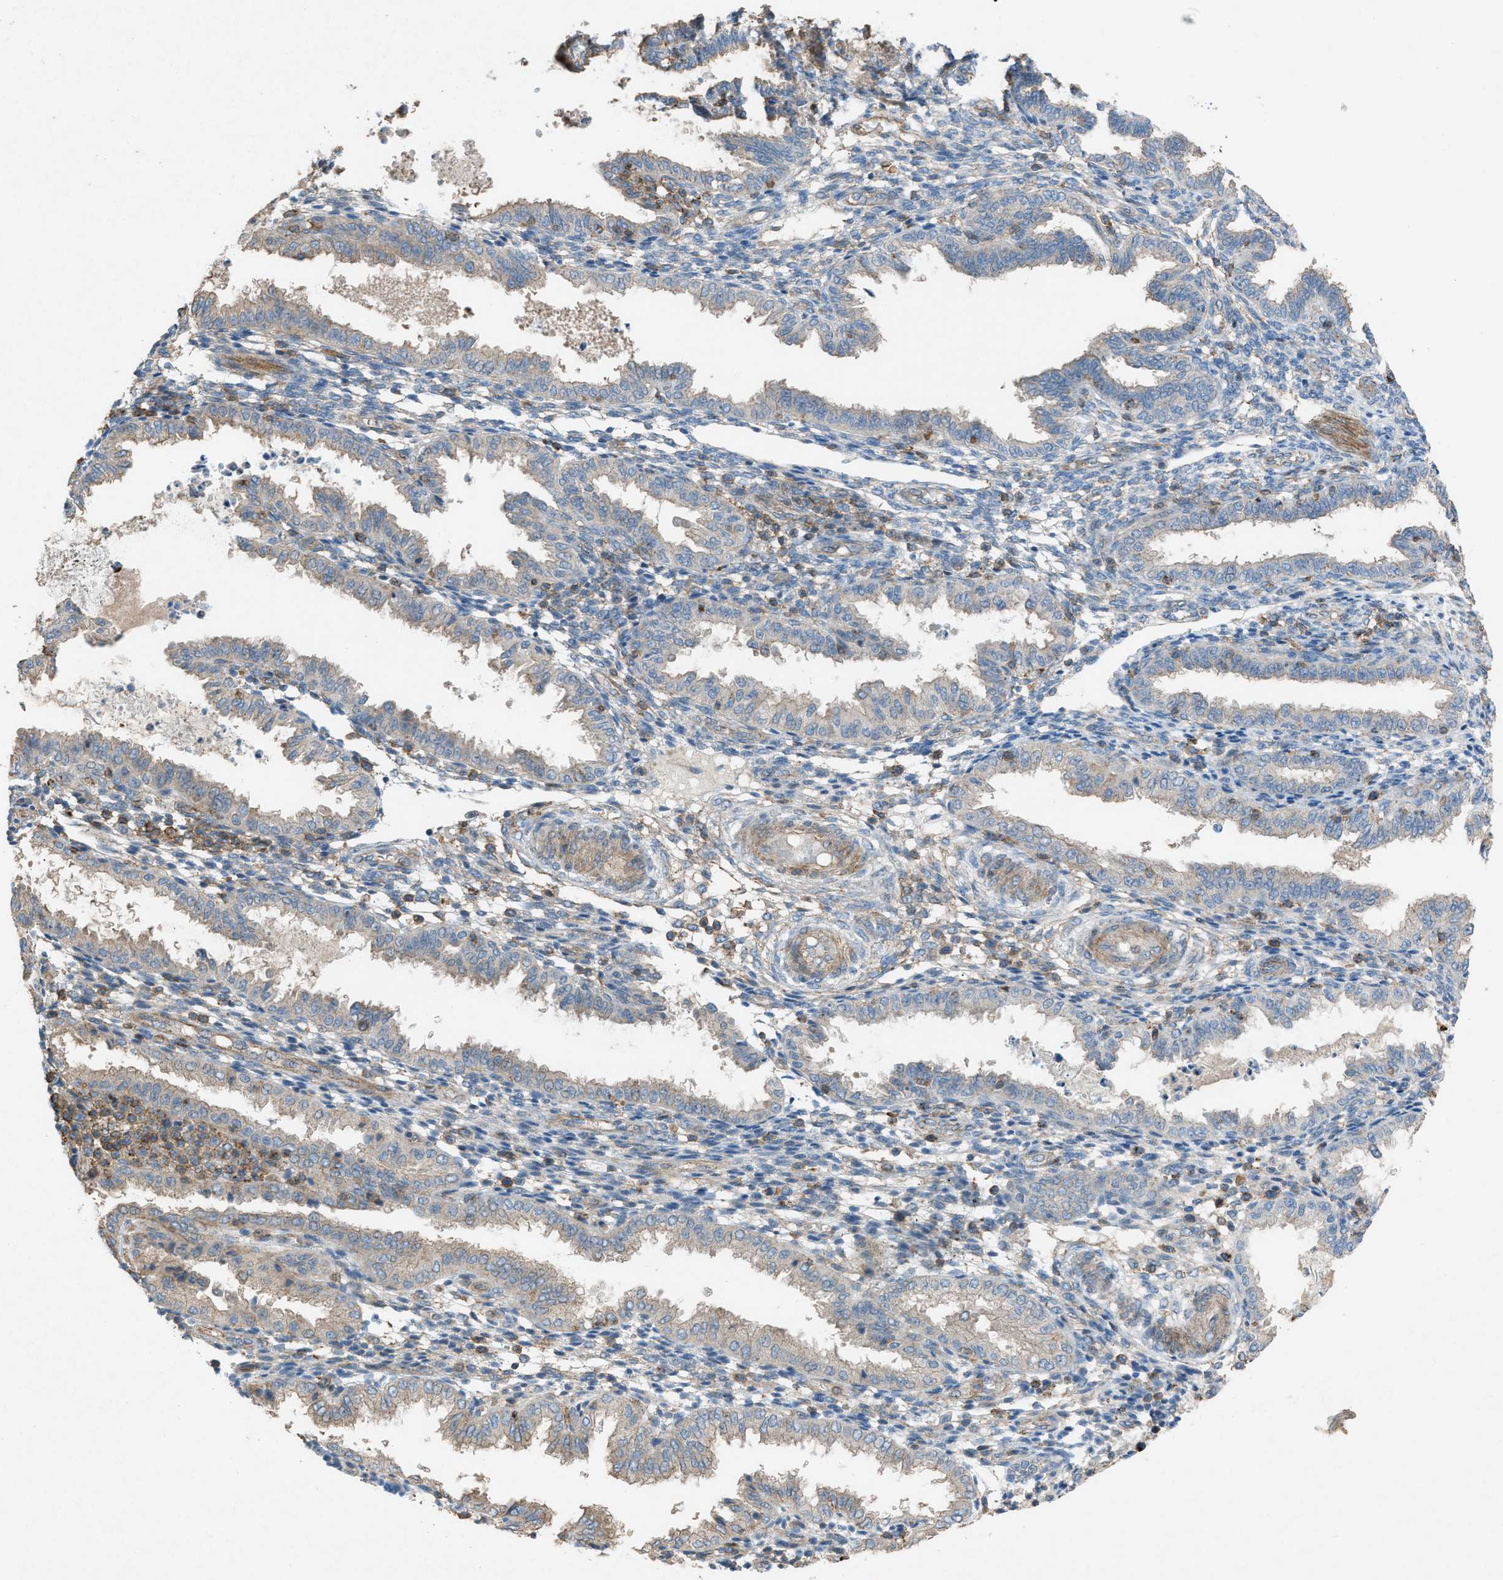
{"staining": {"intensity": "weak", "quantity": "<25%", "location": "cytoplasmic/membranous"}, "tissue": "endometrium", "cell_type": "Cells in endometrial stroma", "image_type": "normal", "snomed": [{"axis": "morphology", "description": "Normal tissue, NOS"}, {"axis": "topography", "description": "Endometrium"}], "caption": "DAB immunohistochemical staining of unremarkable endometrium reveals no significant positivity in cells in endometrial stroma. (Brightfield microscopy of DAB immunohistochemistry at high magnification).", "gene": "NCK2", "patient": {"sex": "female", "age": 33}}